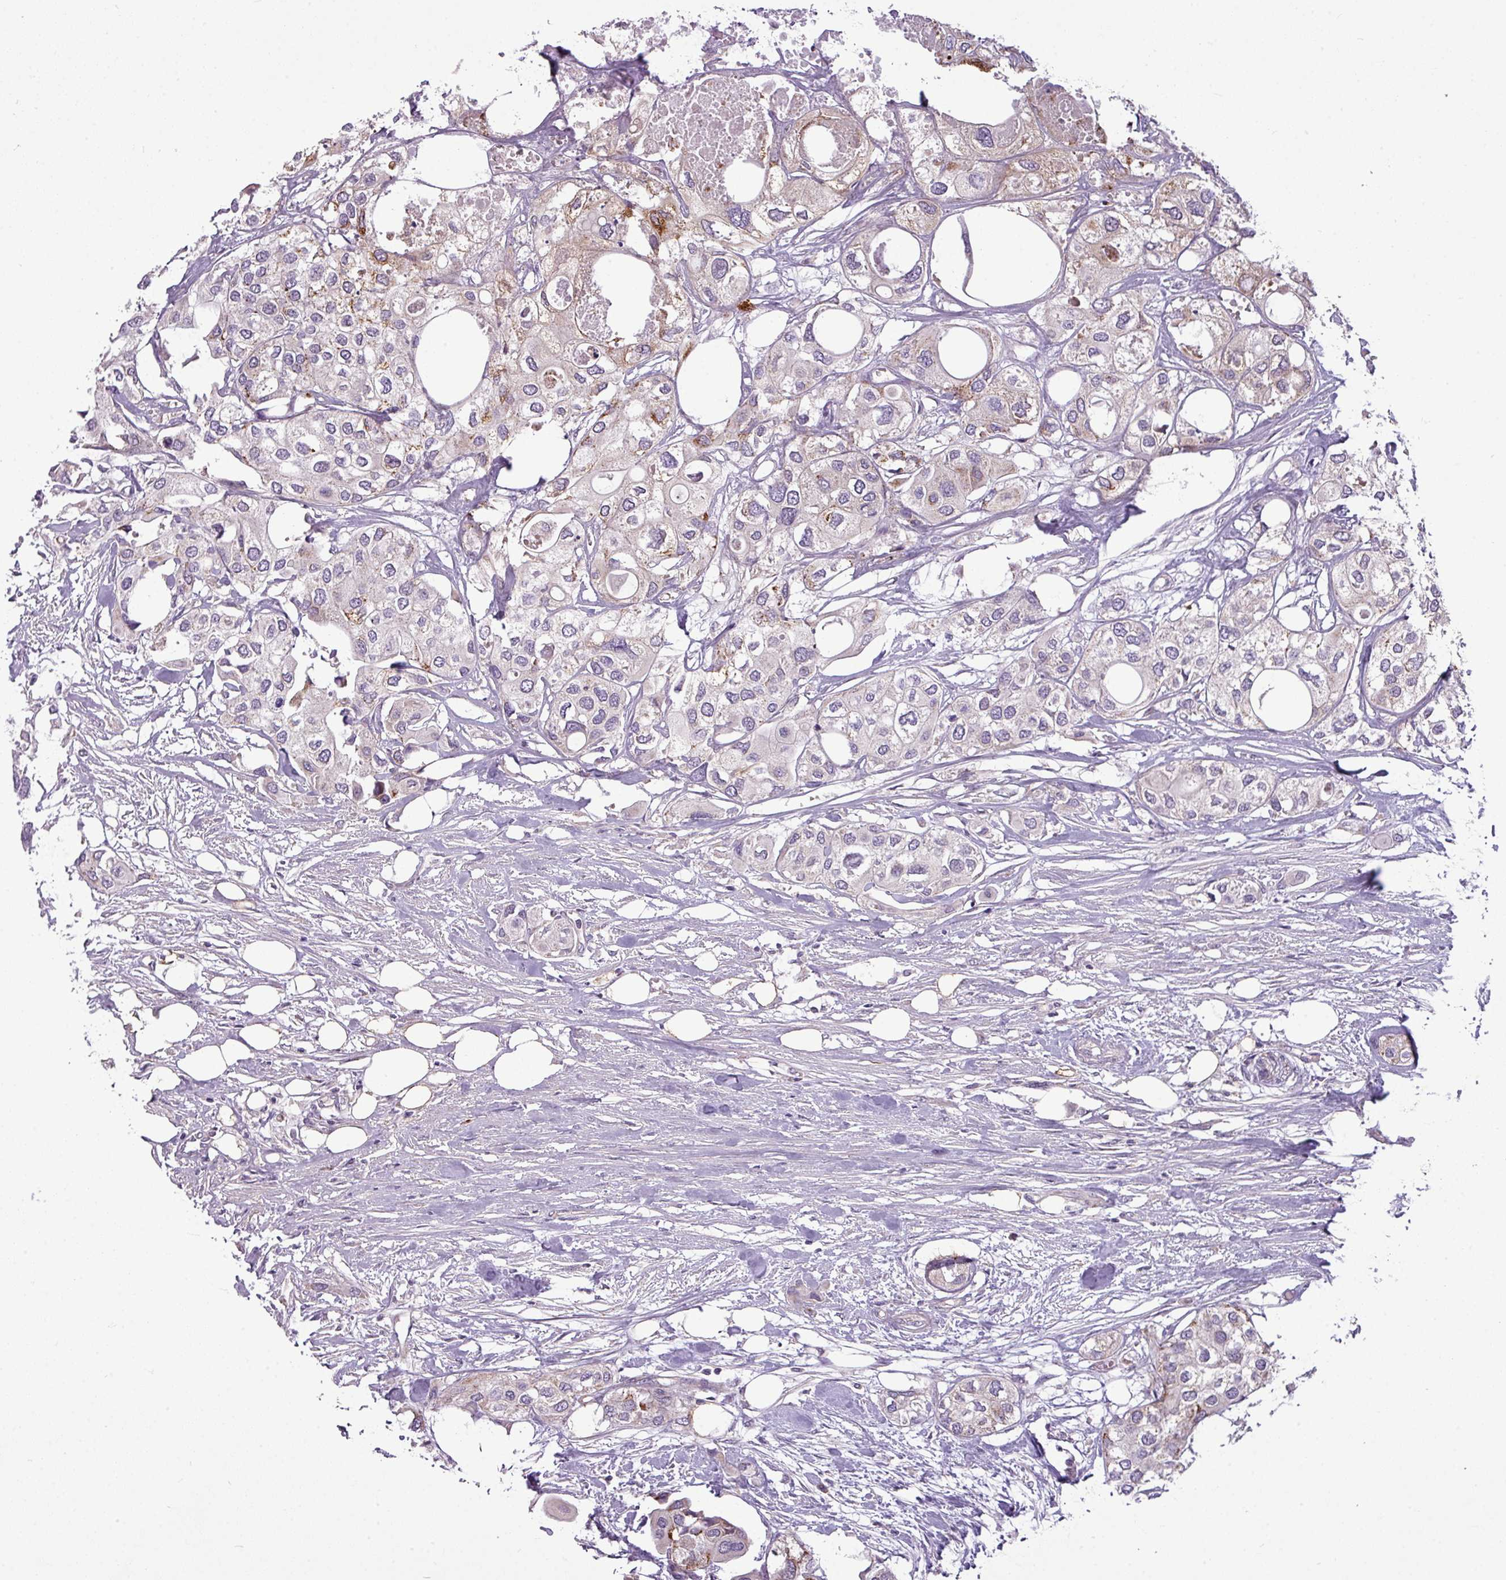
{"staining": {"intensity": "weak", "quantity": "<25%", "location": "cytoplasmic/membranous"}, "tissue": "urothelial cancer", "cell_type": "Tumor cells", "image_type": "cancer", "snomed": [{"axis": "morphology", "description": "Urothelial carcinoma, High grade"}, {"axis": "topography", "description": "Urinary bladder"}], "caption": "Urothelial cancer was stained to show a protein in brown. There is no significant positivity in tumor cells.", "gene": "ZNF35", "patient": {"sex": "male", "age": 64}}